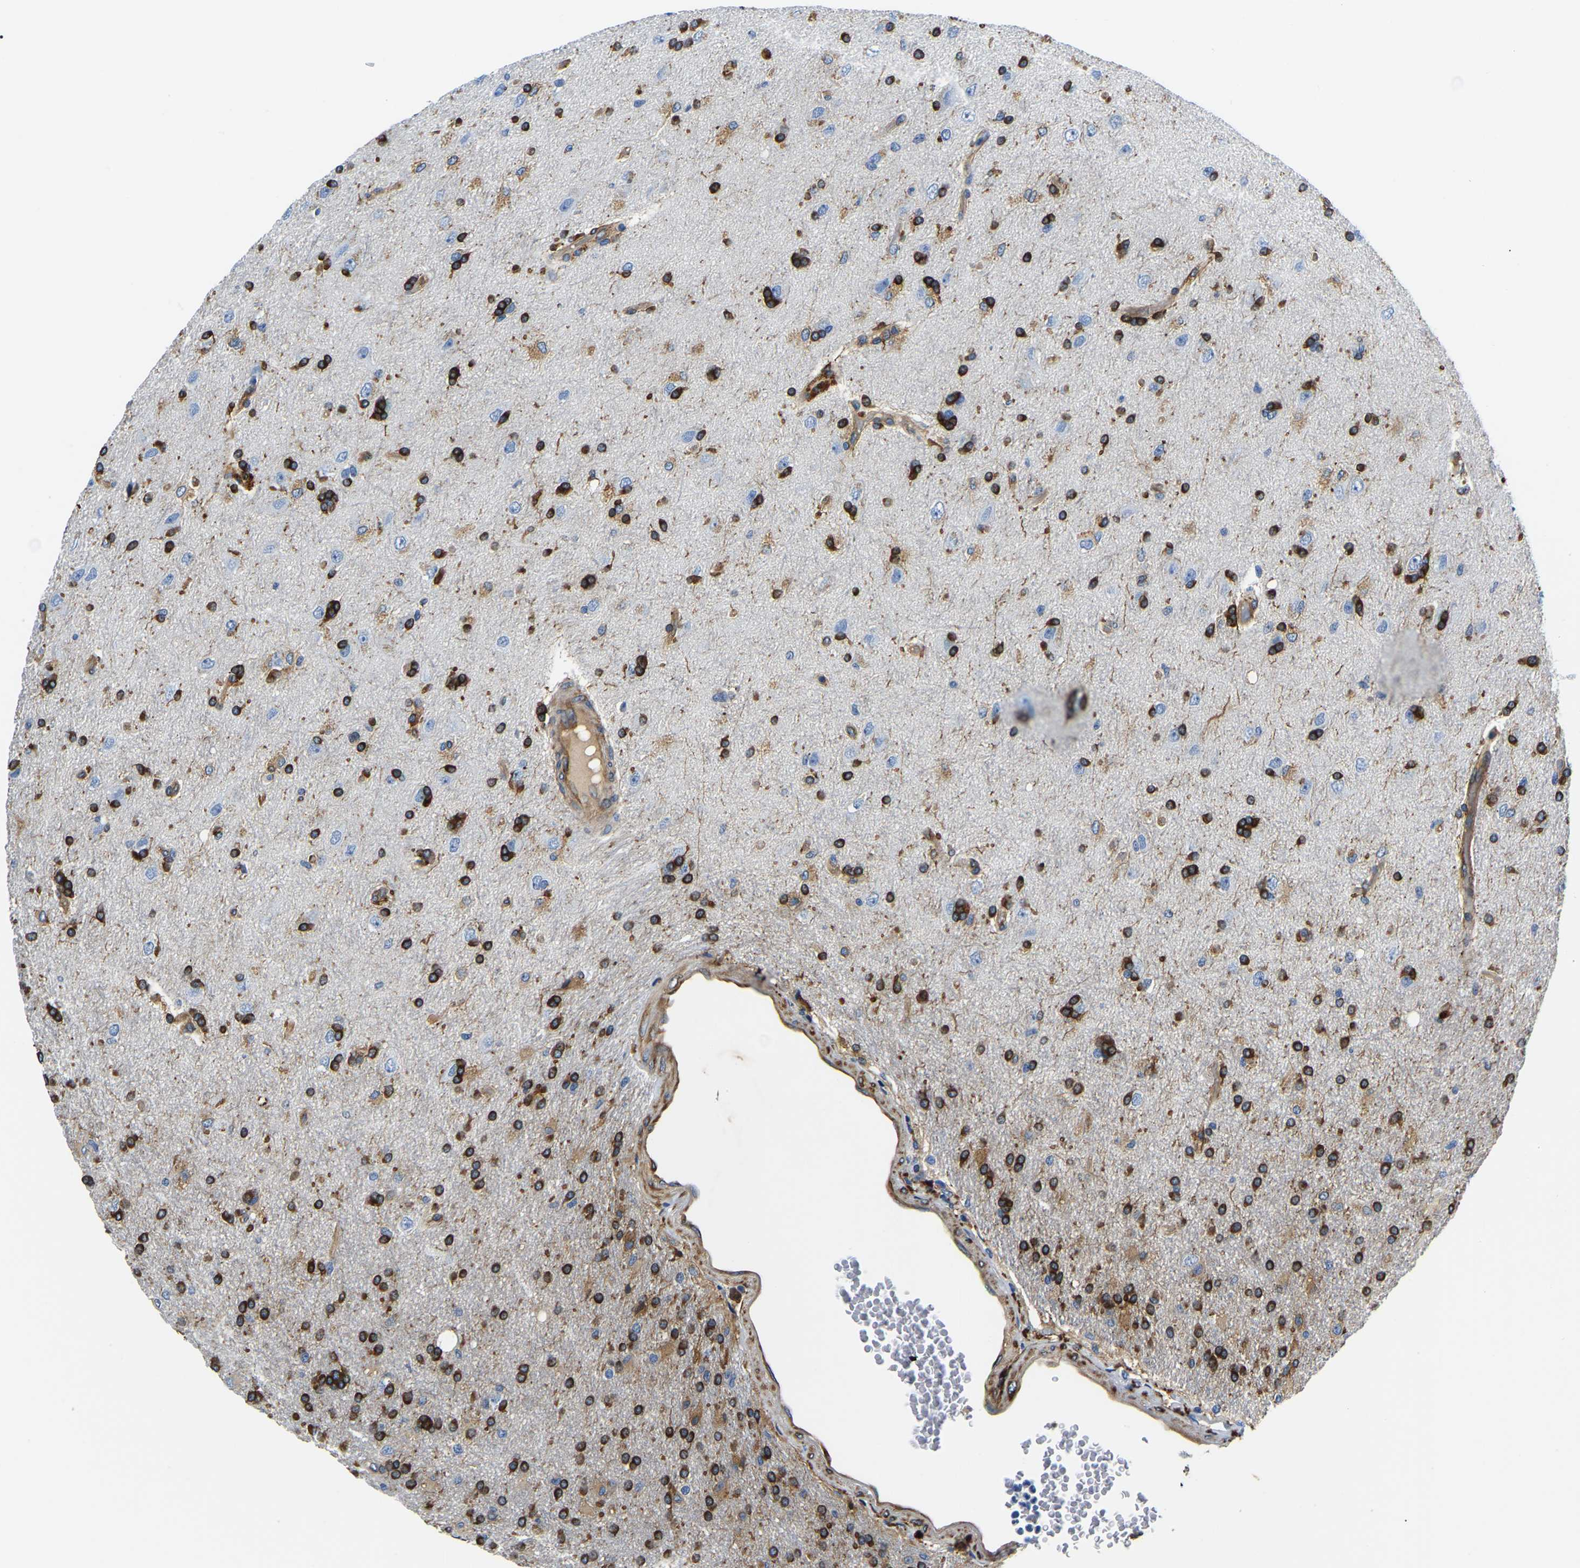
{"staining": {"intensity": "strong", "quantity": ">75%", "location": "cytoplasmic/membranous"}, "tissue": "glioma", "cell_type": "Tumor cells", "image_type": "cancer", "snomed": [{"axis": "morphology", "description": "Glioma, malignant, High grade"}, {"axis": "topography", "description": "Brain"}], "caption": "Glioma stained with DAB IHC displays high levels of strong cytoplasmic/membranous expression in approximately >75% of tumor cells.", "gene": "DUSP8", "patient": {"sex": "male", "age": 72}}